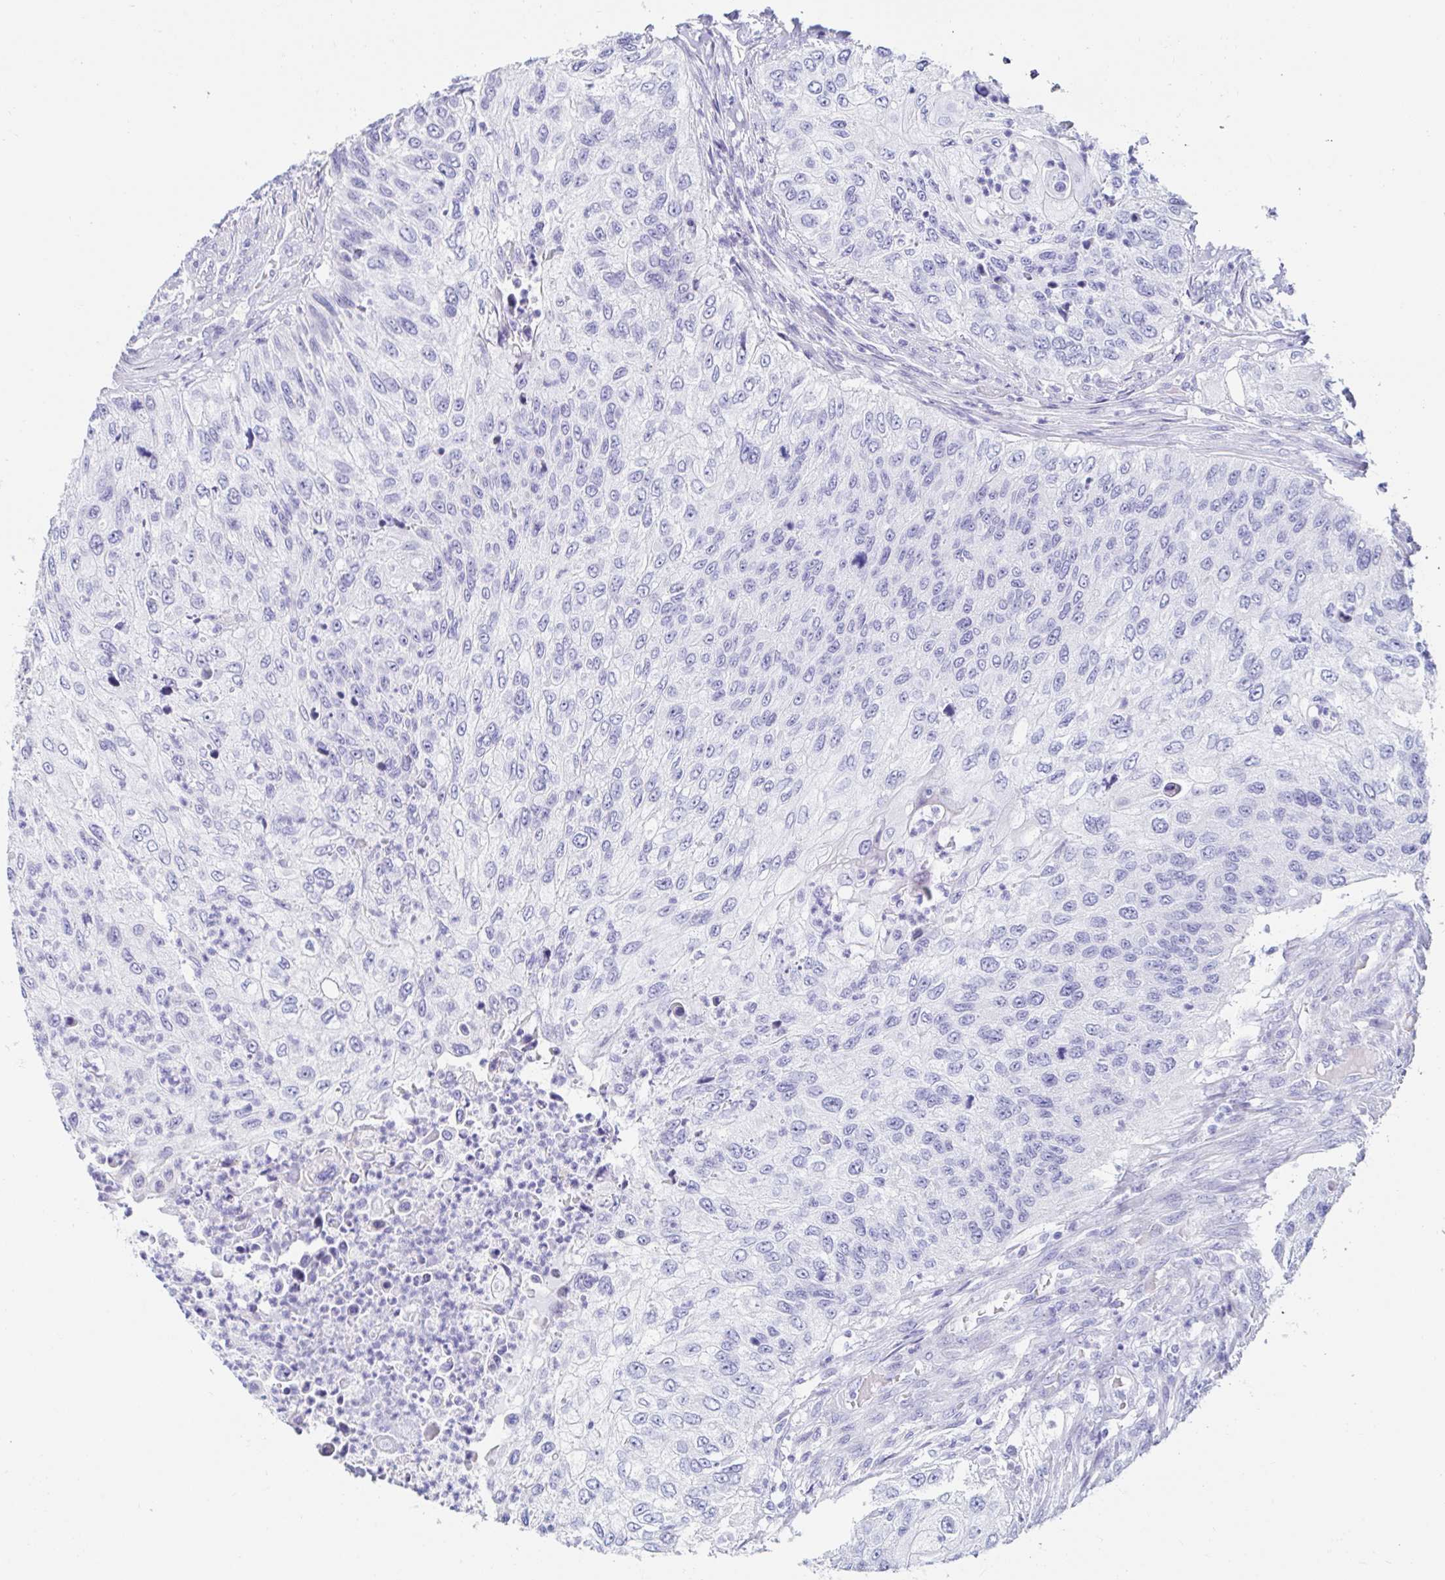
{"staining": {"intensity": "negative", "quantity": "none", "location": "none"}, "tissue": "urothelial cancer", "cell_type": "Tumor cells", "image_type": "cancer", "snomed": [{"axis": "morphology", "description": "Urothelial carcinoma, High grade"}, {"axis": "topography", "description": "Urinary bladder"}], "caption": "Micrograph shows no protein positivity in tumor cells of urothelial cancer tissue. (Brightfield microscopy of DAB IHC at high magnification).", "gene": "C4orf17", "patient": {"sex": "female", "age": 60}}